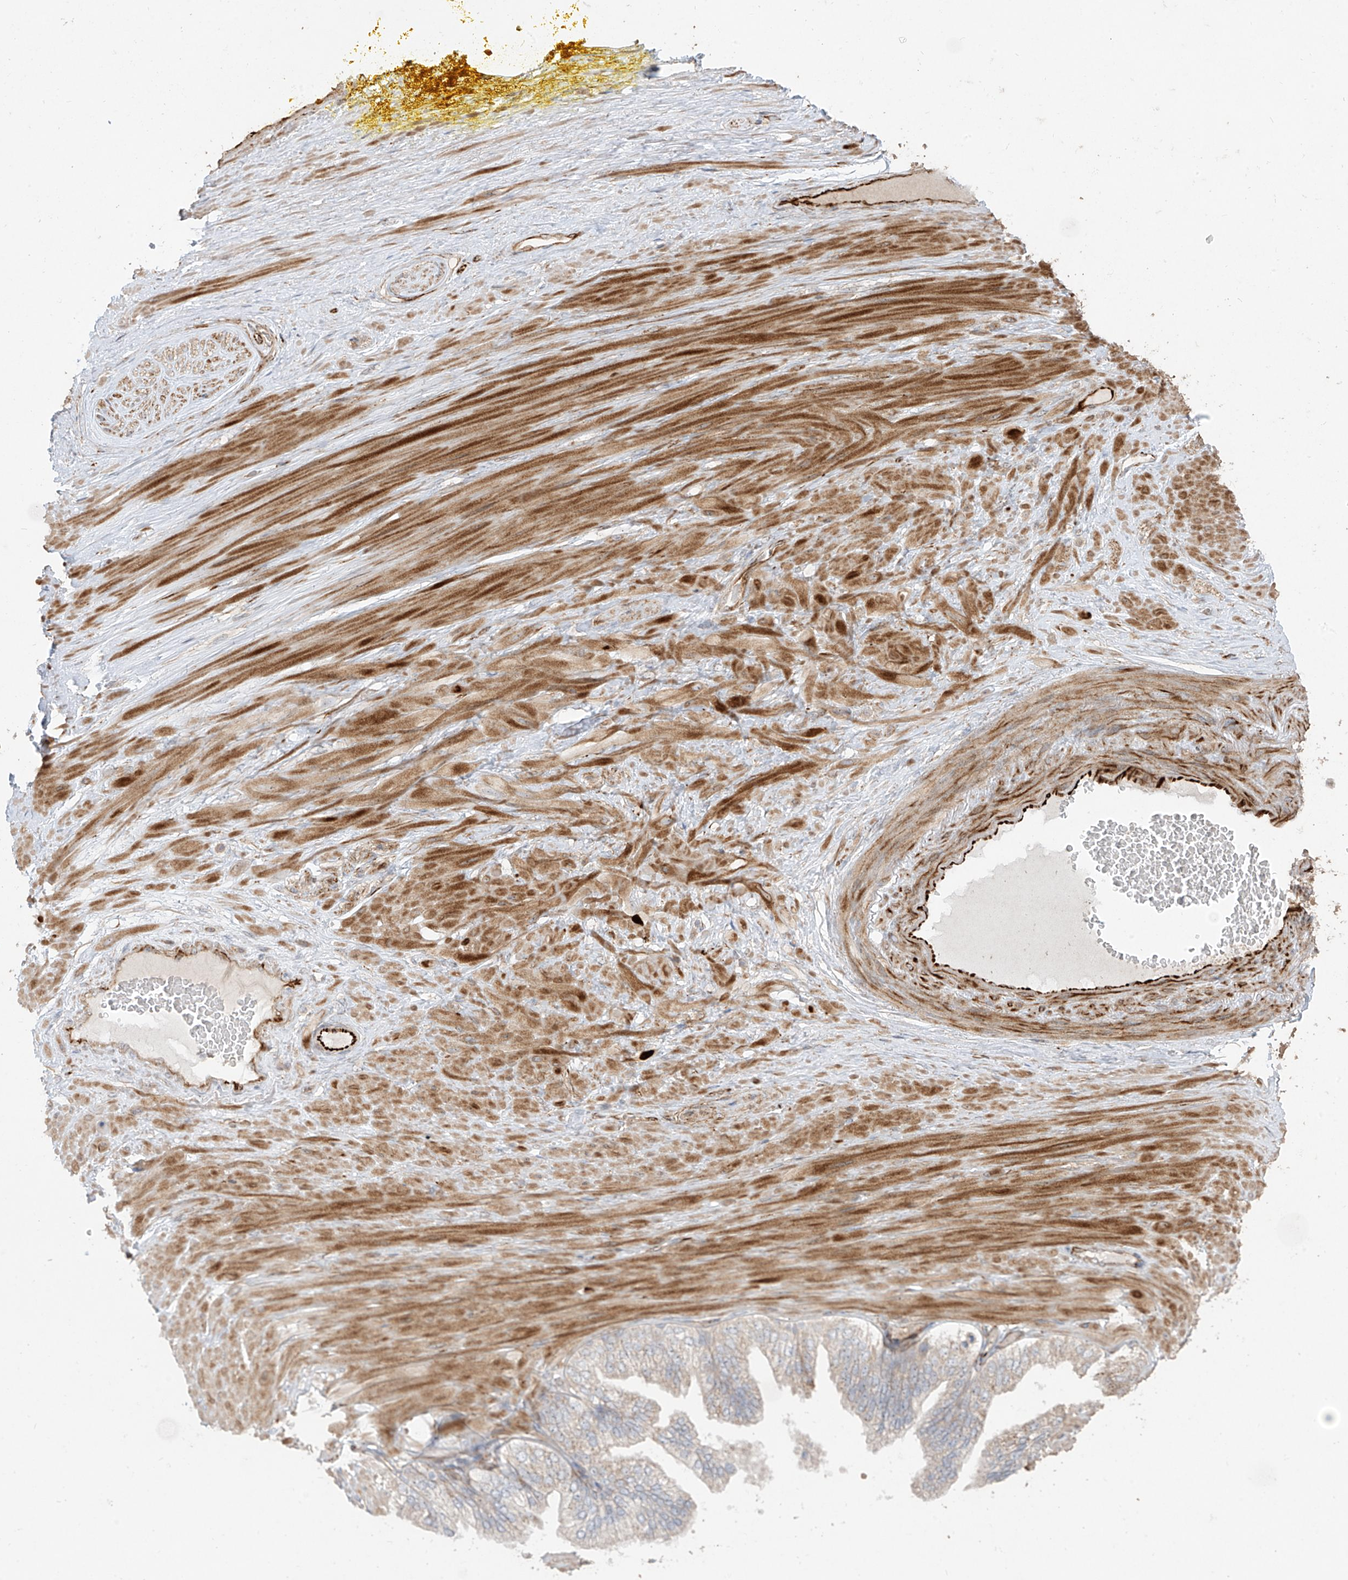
{"staining": {"intensity": "weak", "quantity": ">75%", "location": "cytoplasmic/membranous"}, "tissue": "adipose tissue", "cell_type": "Adipocytes", "image_type": "normal", "snomed": [{"axis": "morphology", "description": "Normal tissue, NOS"}, {"axis": "morphology", "description": "Adenocarcinoma, Low grade"}, {"axis": "topography", "description": "Prostate"}, {"axis": "topography", "description": "Peripheral nerve tissue"}], "caption": "Immunohistochemistry (IHC) photomicrograph of normal adipose tissue: human adipose tissue stained using IHC shows low levels of weak protein expression localized specifically in the cytoplasmic/membranous of adipocytes, appearing as a cytoplasmic/membranous brown color.", "gene": "DCDC2", "patient": {"sex": "male", "age": 63}}